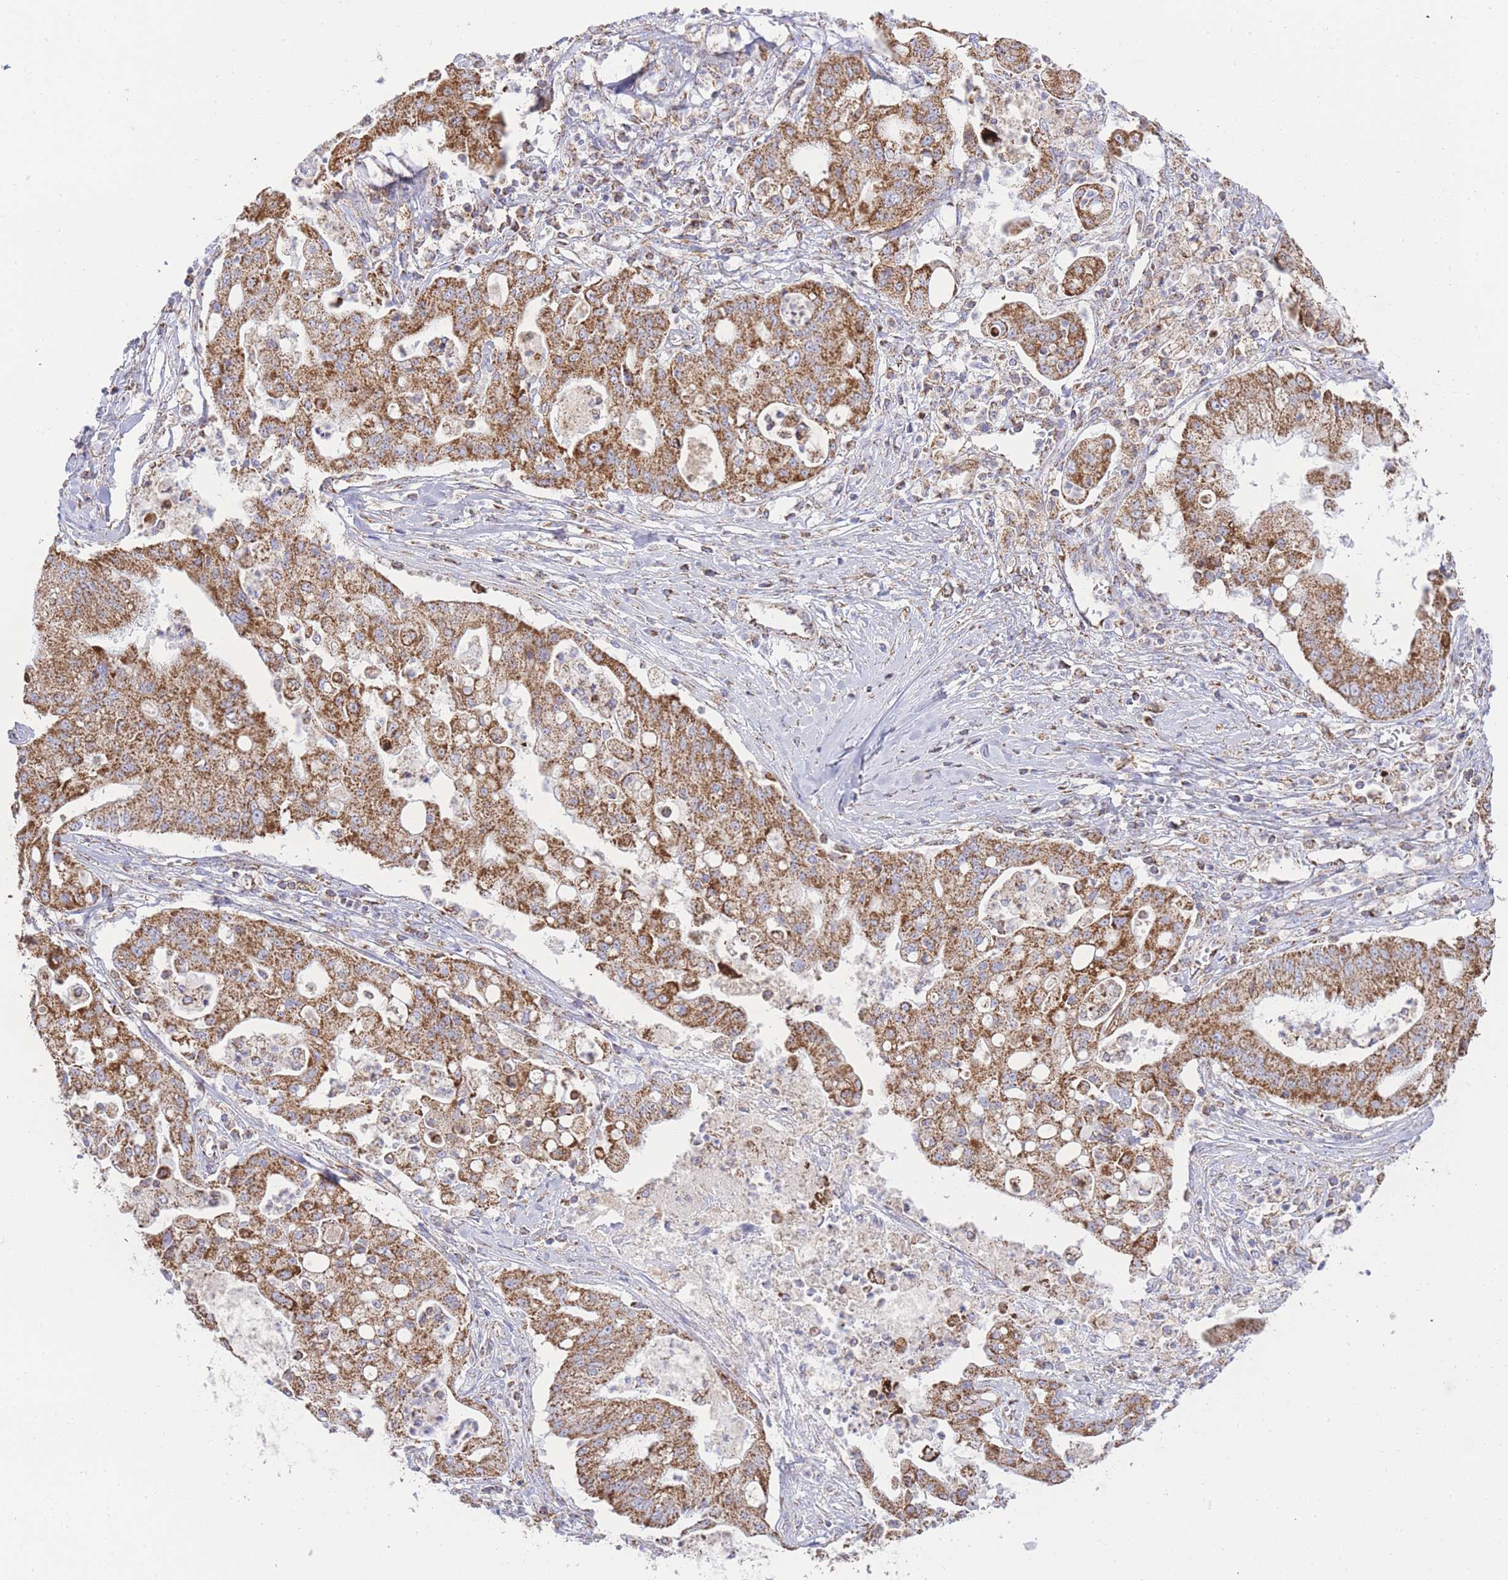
{"staining": {"intensity": "strong", "quantity": ">75%", "location": "cytoplasmic/membranous"}, "tissue": "ovarian cancer", "cell_type": "Tumor cells", "image_type": "cancer", "snomed": [{"axis": "morphology", "description": "Cystadenocarcinoma, mucinous, NOS"}, {"axis": "topography", "description": "Ovary"}], "caption": "An image showing strong cytoplasmic/membranous expression in approximately >75% of tumor cells in mucinous cystadenocarcinoma (ovarian), as visualized by brown immunohistochemical staining.", "gene": "GSTM1", "patient": {"sex": "female", "age": 70}}